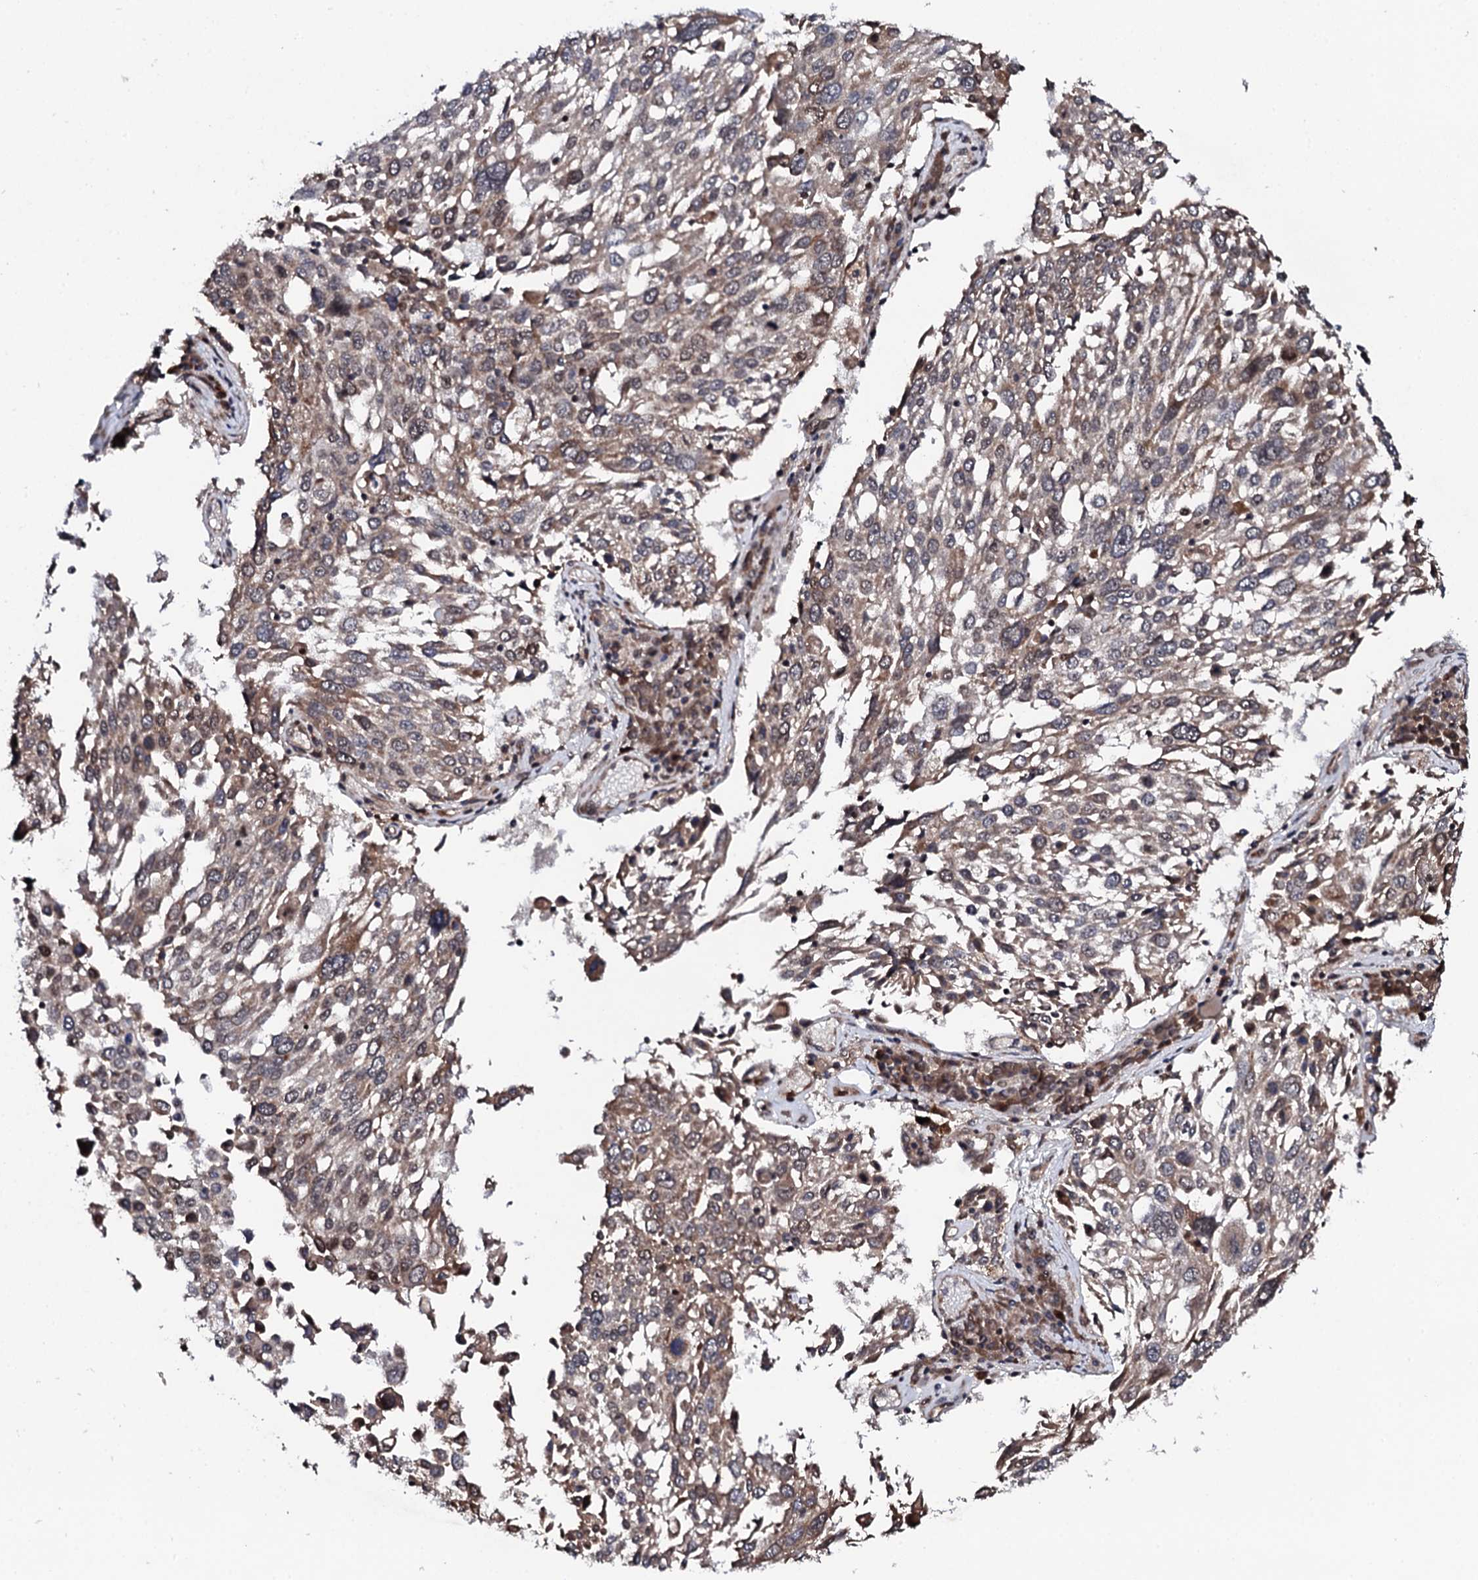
{"staining": {"intensity": "weak", "quantity": "25%-75%", "location": "cytoplasmic/membranous,nuclear"}, "tissue": "lung cancer", "cell_type": "Tumor cells", "image_type": "cancer", "snomed": [{"axis": "morphology", "description": "Squamous cell carcinoma, NOS"}, {"axis": "topography", "description": "Lung"}], "caption": "This is an image of immunohistochemistry (IHC) staining of squamous cell carcinoma (lung), which shows weak staining in the cytoplasmic/membranous and nuclear of tumor cells.", "gene": "FAM111A", "patient": {"sex": "male", "age": 65}}